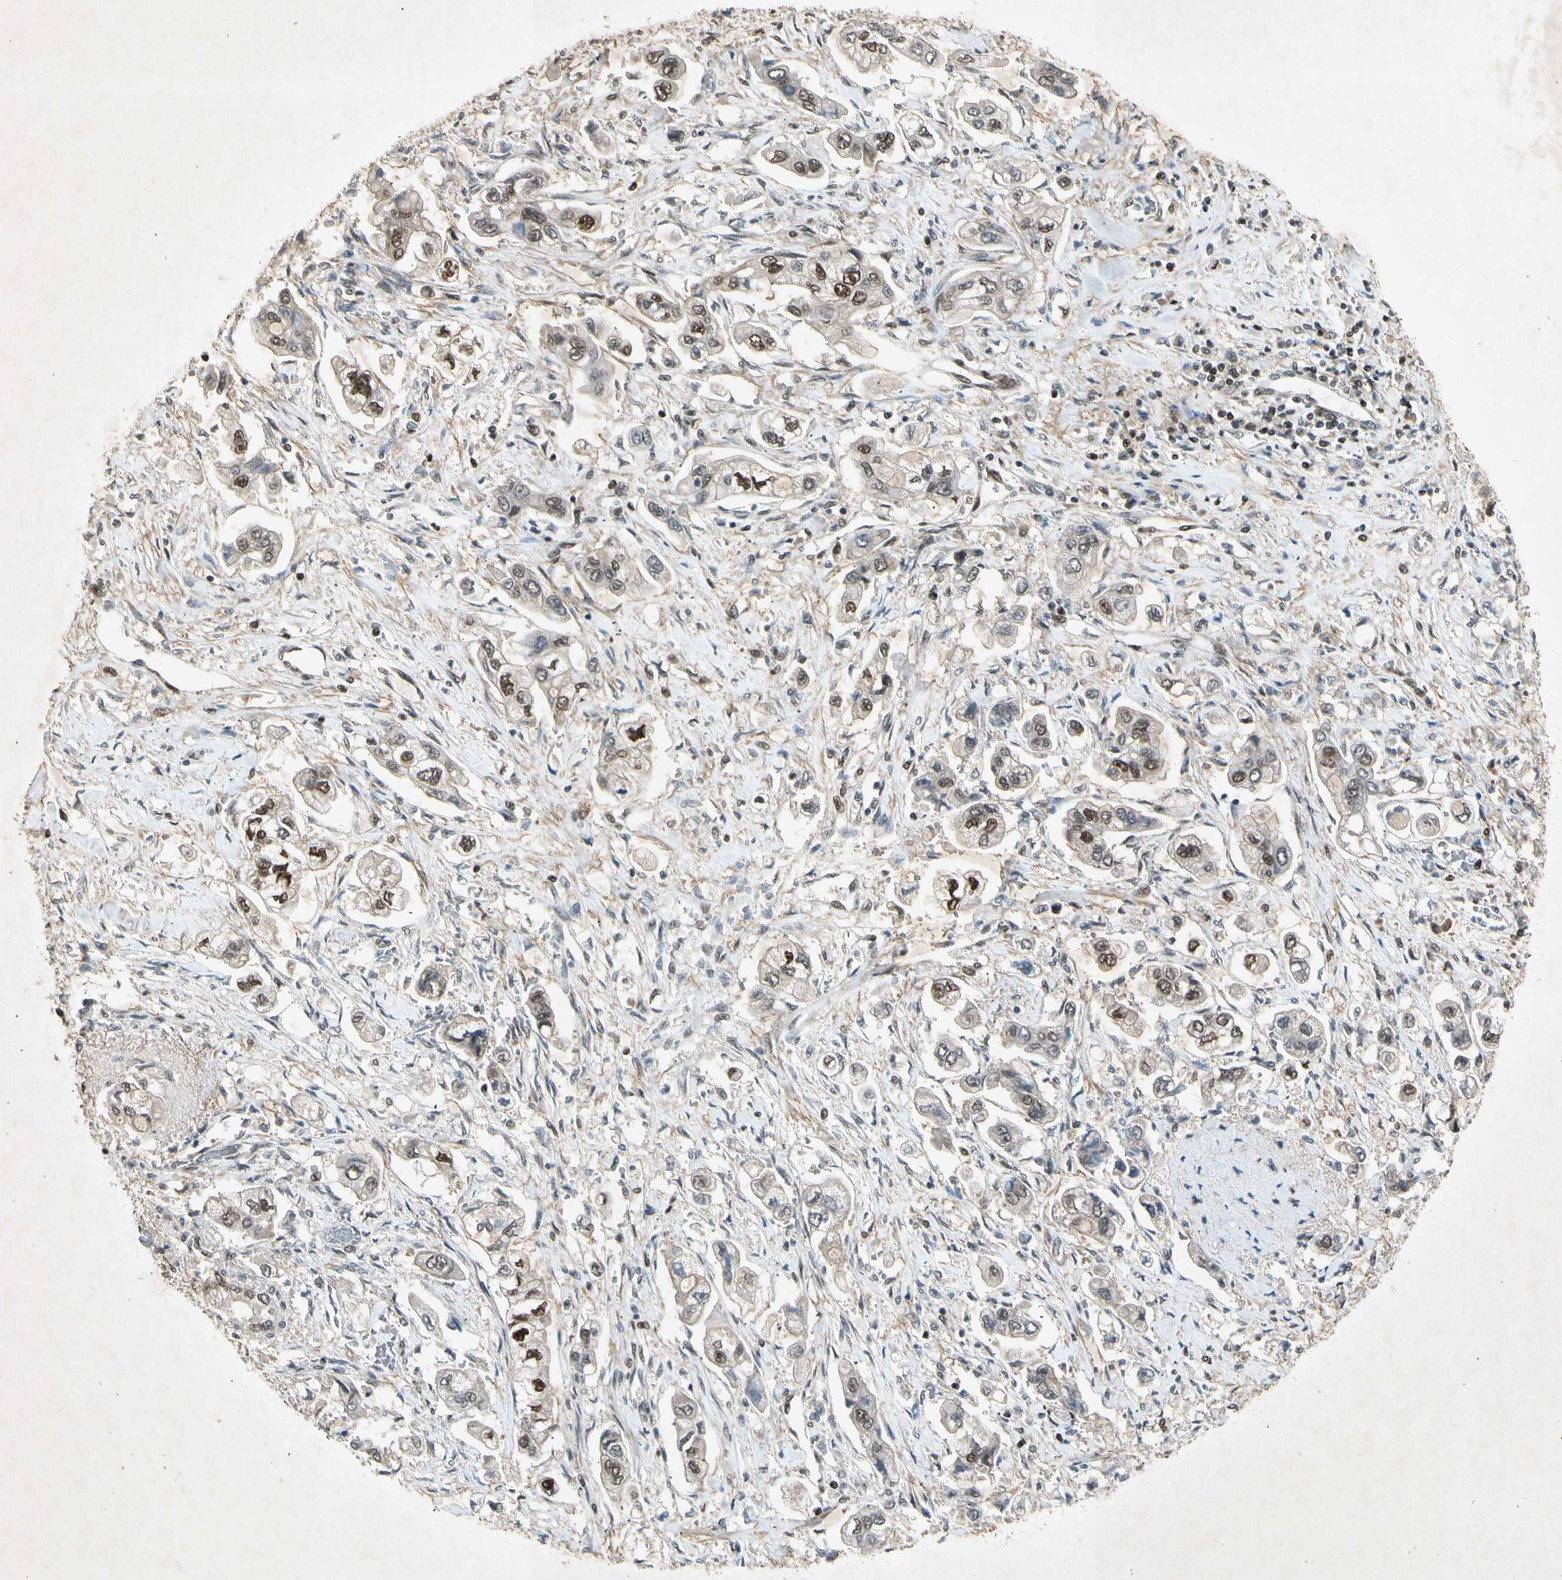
{"staining": {"intensity": "moderate", "quantity": "25%-75%", "location": "nuclear"}, "tissue": "stomach cancer", "cell_type": "Tumor cells", "image_type": "cancer", "snomed": [{"axis": "morphology", "description": "Adenocarcinoma, NOS"}, {"axis": "topography", "description": "Stomach"}], "caption": "Brown immunohistochemical staining in human adenocarcinoma (stomach) exhibits moderate nuclear staining in about 25%-75% of tumor cells.", "gene": "RNF43", "patient": {"sex": "male", "age": 62}}